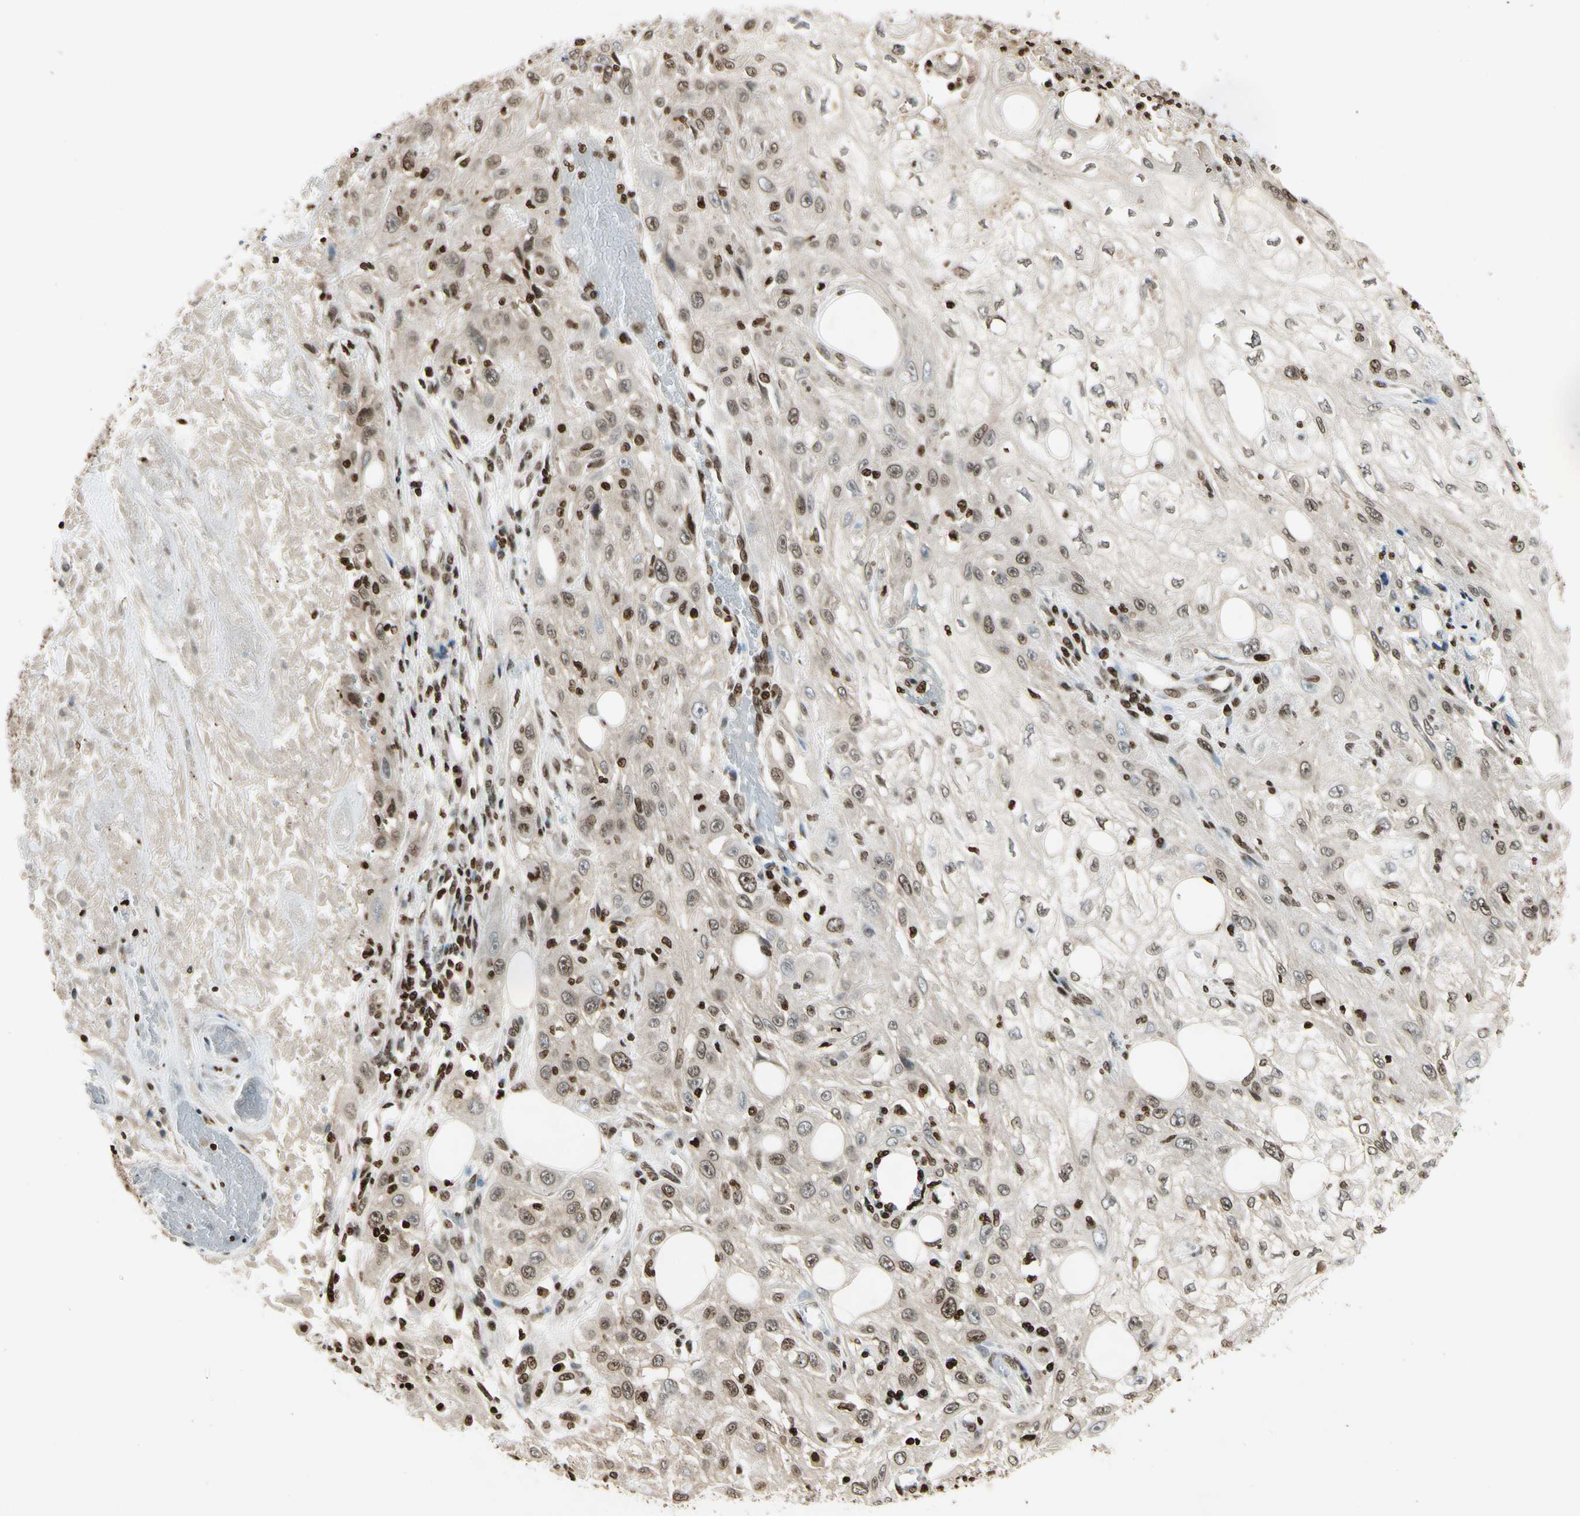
{"staining": {"intensity": "weak", "quantity": "25%-75%", "location": "cytoplasmic/membranous,nuclear"}, "tissue": "skin cancer", "cell_type": "Tumor cells", "image_type": "cancer", "snomed": [{"axis": "morphology", "description": "Squamous cell carcinoma, NOS"}, {"axis": "topography", "description": "Skin"}], "caption": "Skin cancer (squamous cell carcinoma) stained for a protein (brown) exhibits weak cytoplasmic/membranous and nuclear positive expression in approximately 25%-75% of tumor cells.", "gene": "RORA", "patient": {"sex": "male", "age": 75}}